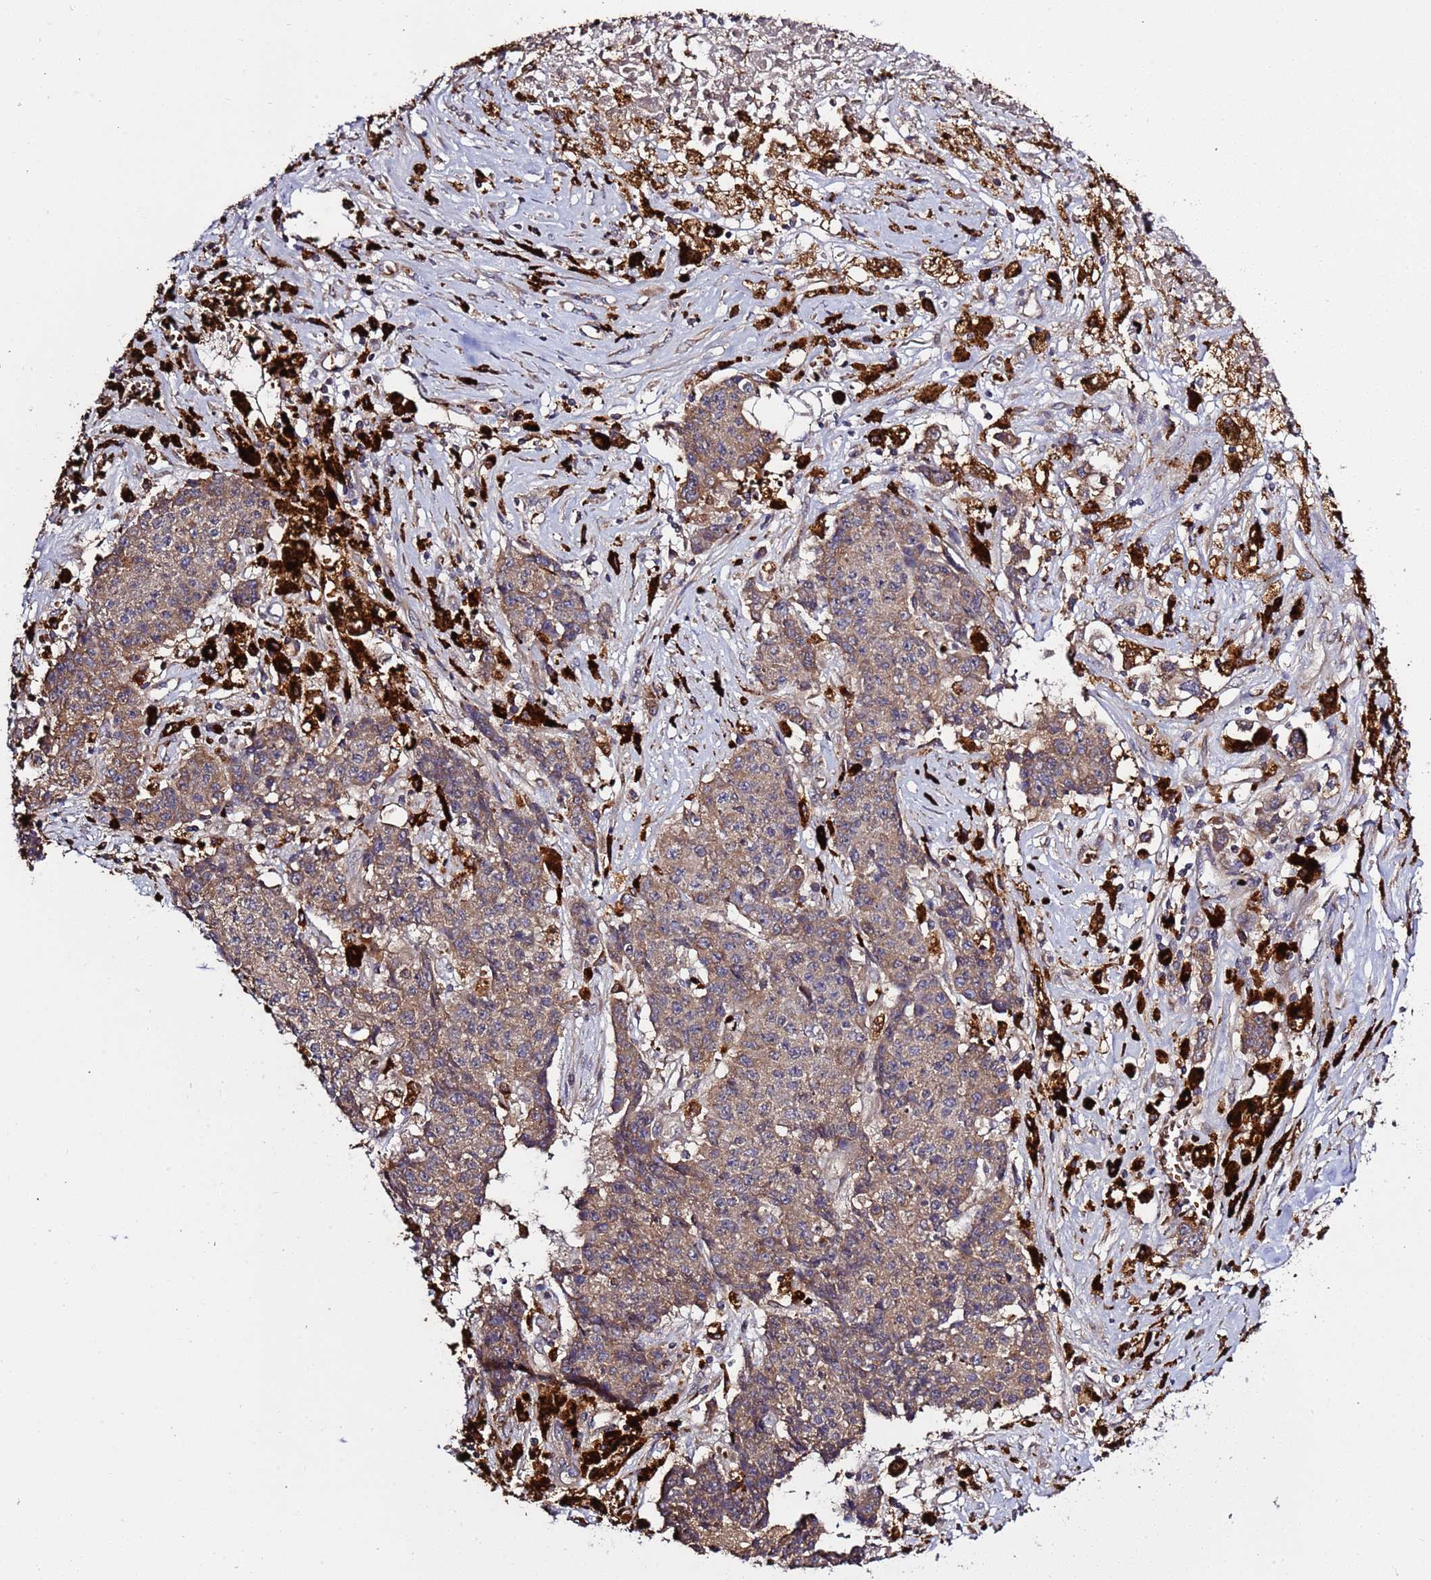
{"staining": {"intensity": "moderate", "quantity": ">75%", "location": "cytoplasmic/membranous"}, "tissue": "ovarian cancer", "cell_type": "Tumor cells", "image_type": "cancer", "snomed": [{"axis": "morphology", "description": "Carcinoma, endometroid"}, {"axis": "topography", "description": "Ovary"}], "caption": "Moderate cytoplasmic/membranous staining is present in about >75% of tumor cells in ovarian endometroid carcinoma.", "gene": "VPS36", "patient": {"sex": "female", "age": 42}}